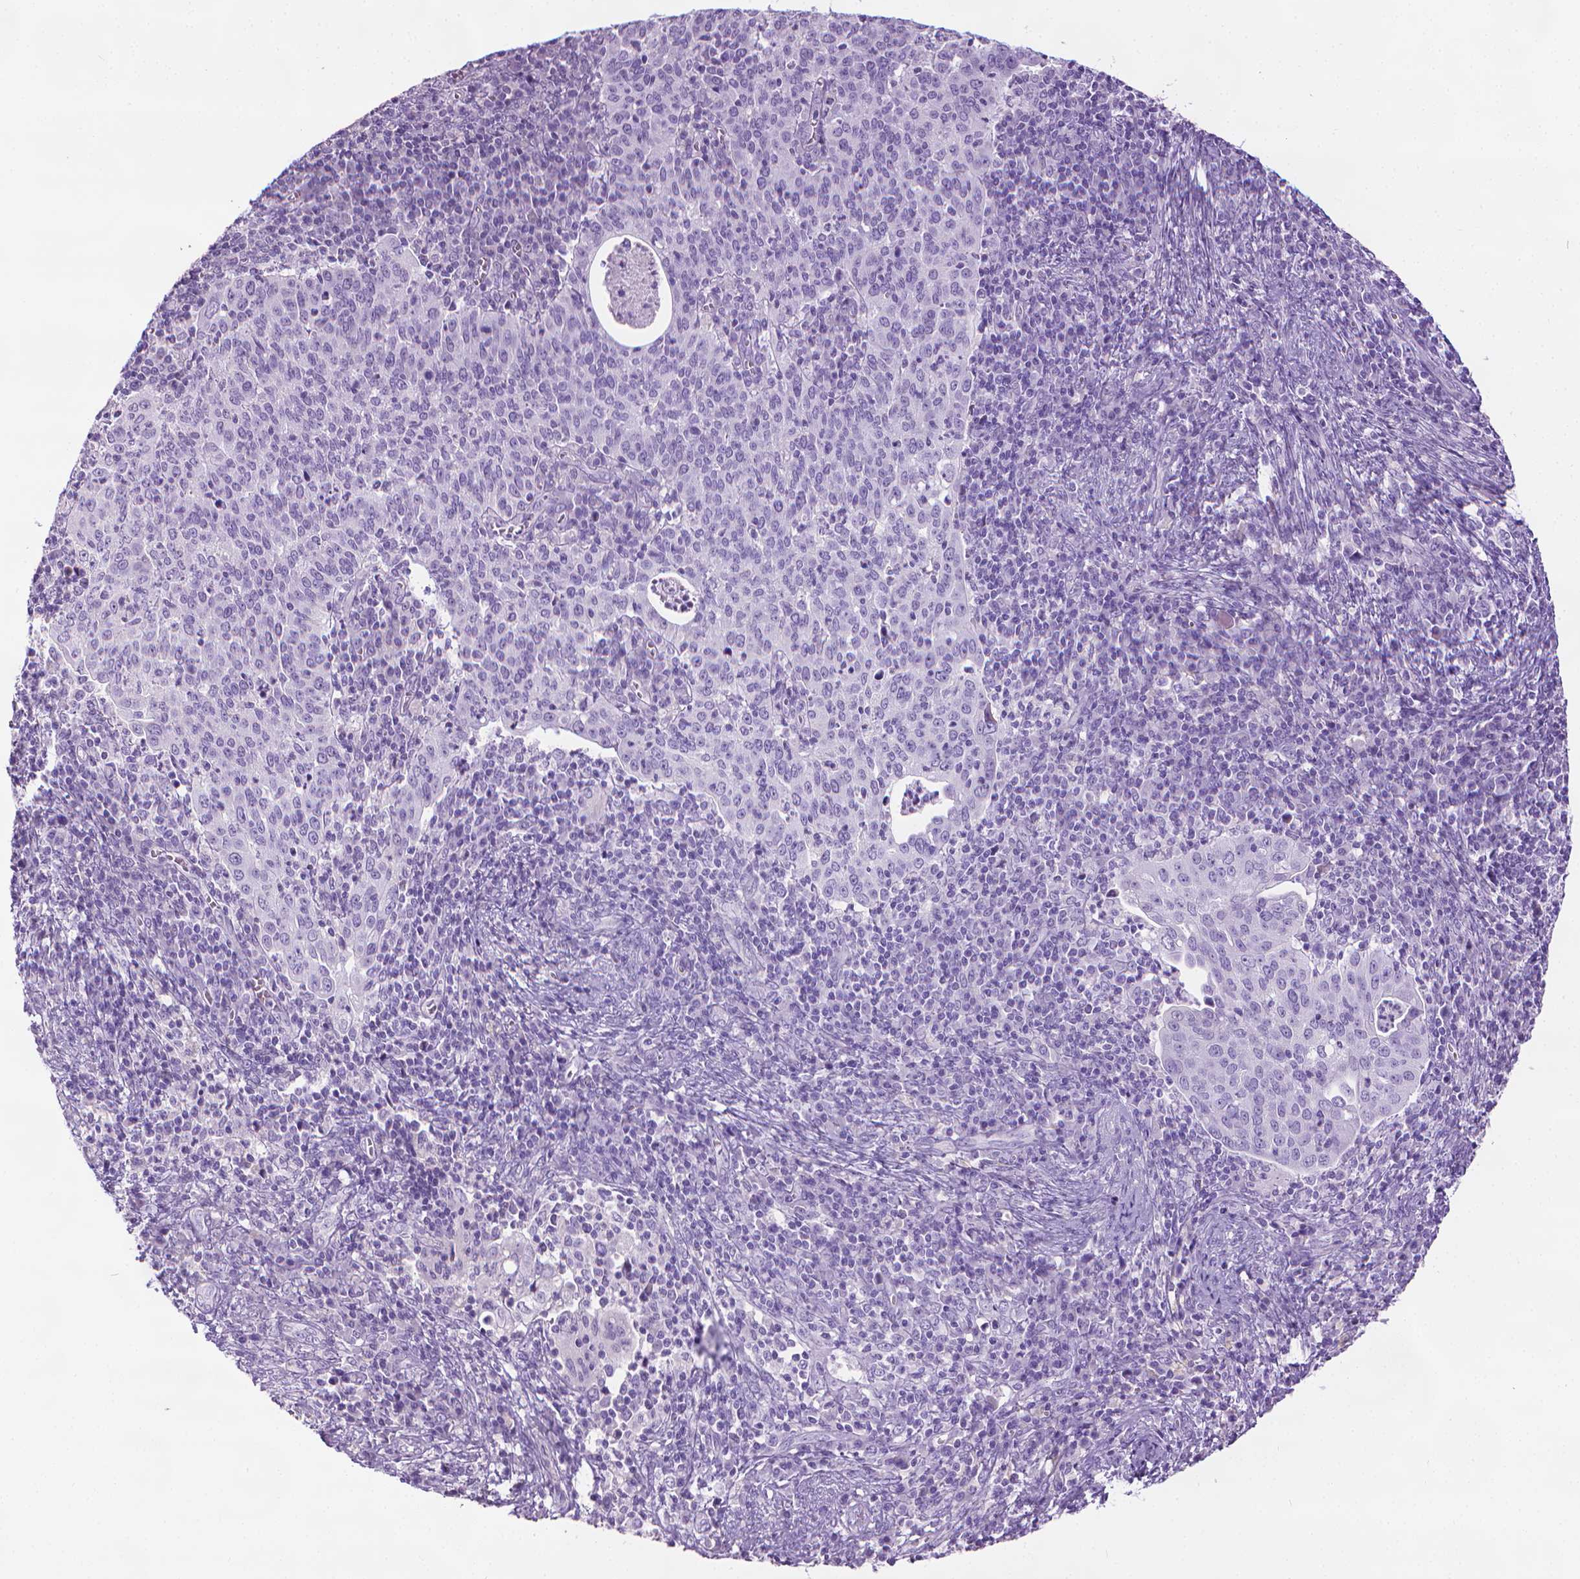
{"staining": {"intensity": "negative", "quantity": "none", "location": "none"}, "tissue": "cervical cancer", "cell_type": "Tumor cells", "image_type": "cancer", "snomed": [{"axis": "morphology", "description": "Squamous cell carcinoma, NOS"}, {"axis": "topography", "description": "Cervix"}], "caption": "Protein analysis of cervical cancer exhibits no significant expression in tumor cells.", "gene": "DNAI7", "patient": {"sex": "female", "age": 39}}